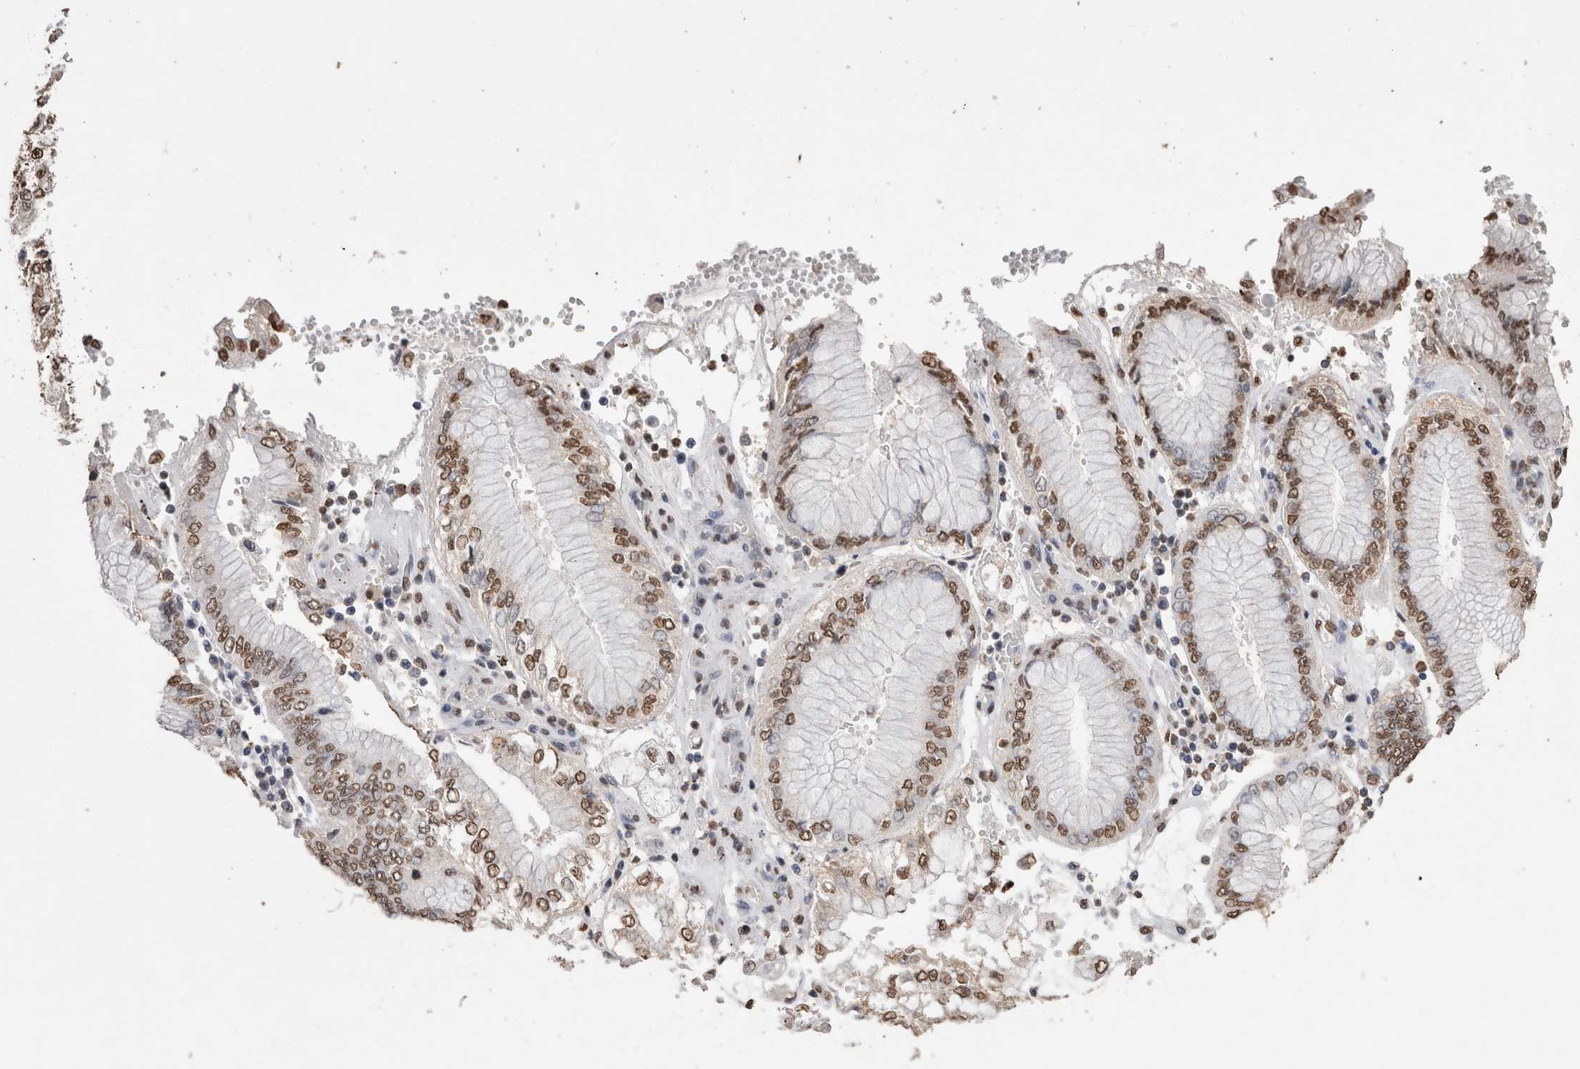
{"staining": {"intensity": "moderate", "quantity": ">75%", "location": "nuclear"}, "tissue": "stomach cancer", "cell_type": "Tumor cells", "image_type": "cancer", "snomed": [{"axis": "morphology", "description": "Adenocarcinoma, NOS"}, {"axis": "topography", "description": "Stomach"}], "caption": "Immunohistochemical staining of stomach cancer reveals medium levels of moderate nuclear positivity in about >75% of tumor cells. Using DAB (3,3'-diaminobenzidine) (brown) and hematoxylin (blue) stains, captured at high magnification using brightfield microscopy.", "gene": "NTHL1", "patient": {"sex": "male", "age": 76}}